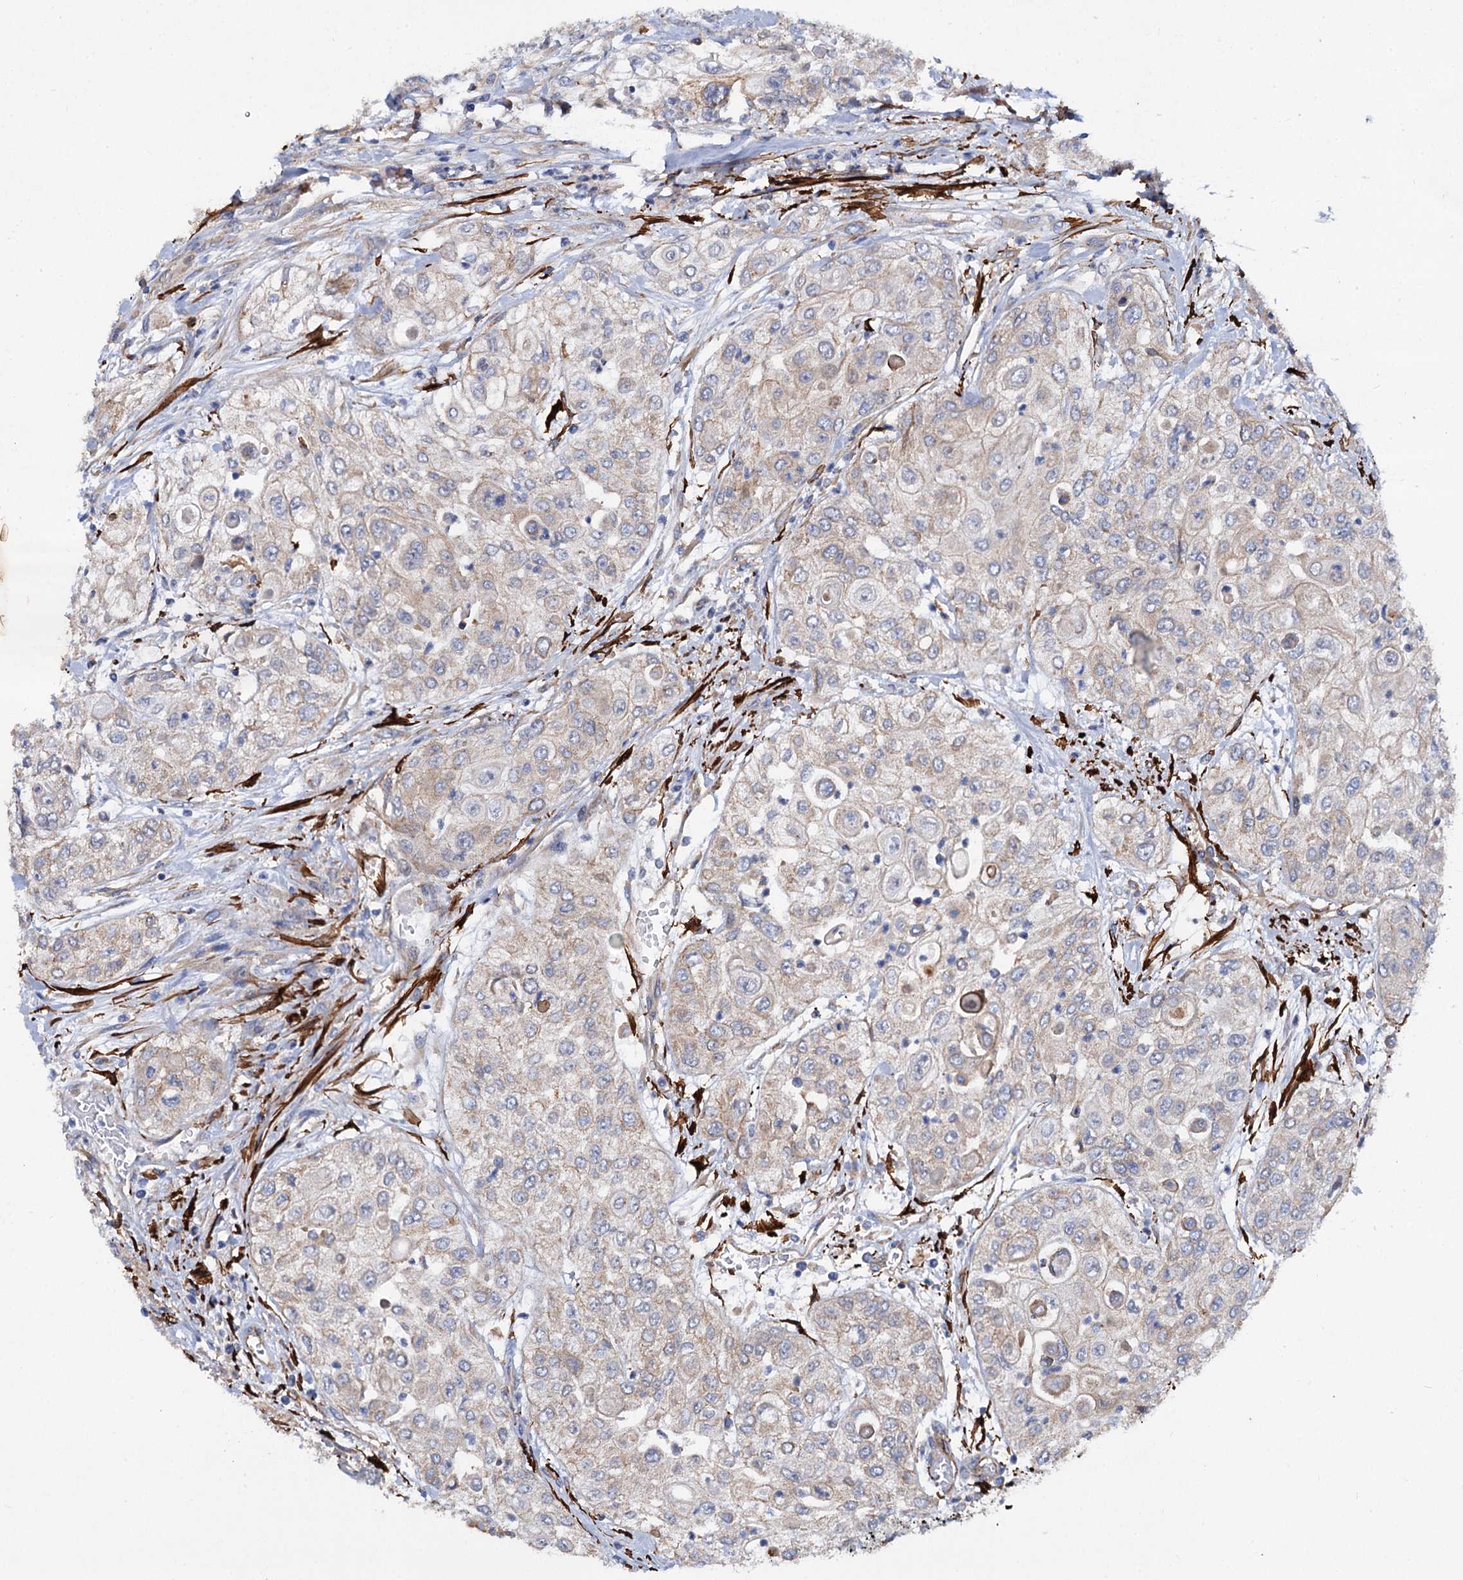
{"staining": {"intensity": "negative", "quantity": "none", "location": "none"}, "tissue": "urothelial cancer", "cell_type": "Tumor cells", "image_type": "cancer", "snomed": [{"axis": "morphology", "description": "Urothelial carcinoma, High grade"}, {"axis": "topography", "description": "Urinary bladder"}], "caption": "Immunohistochemistry (IHC) micrograph of human urothelial carcinoma (high-grade) stained for a protein (brown), which demonstrates no positivity in tumor cells. (Brightfield microscopy of DAB (3,3'-diaminobenzidine) IHC at high magnification).", "gene": "TRIM55", "patient": {"sex": "female", "age": 79}}